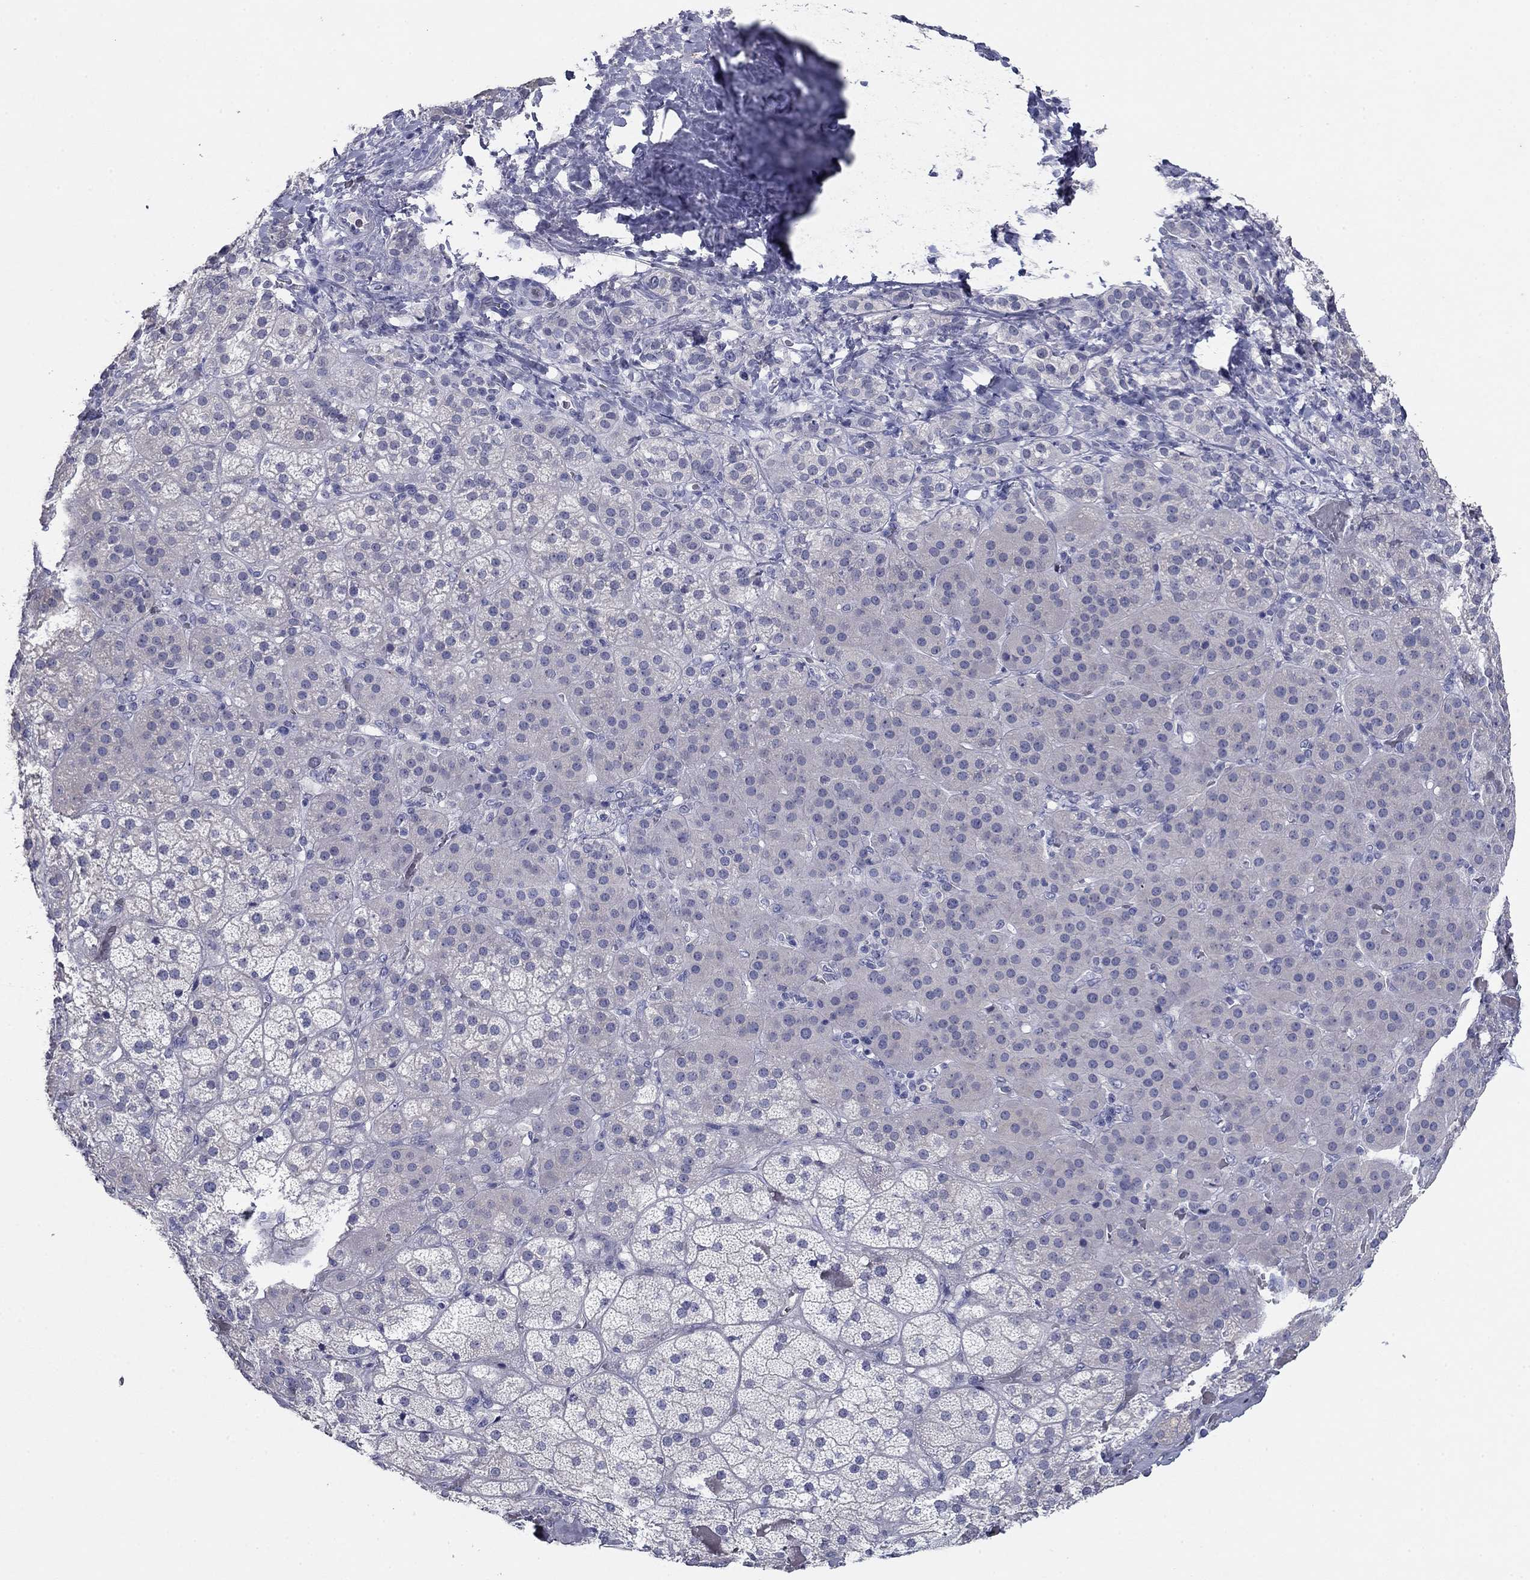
{"staining": {"intensity": "negative", "quantity": "none", "location": "none"}, "tissue": "adrenal gland", "cell_type": "Glandular cells", "image_type": "normal", "snomed": [{"axis": "morphology", "description": "Normal tissue, NOS"}, {"axis": "topography", "description": "Adrenal gland"}], "caption": "Immunohistochemical staining of unremarkable human adrenal gland reveals no significant positivity in glandular cells.", "gene": "PLS1", "patient": {"sex": "male", "age": 57}}